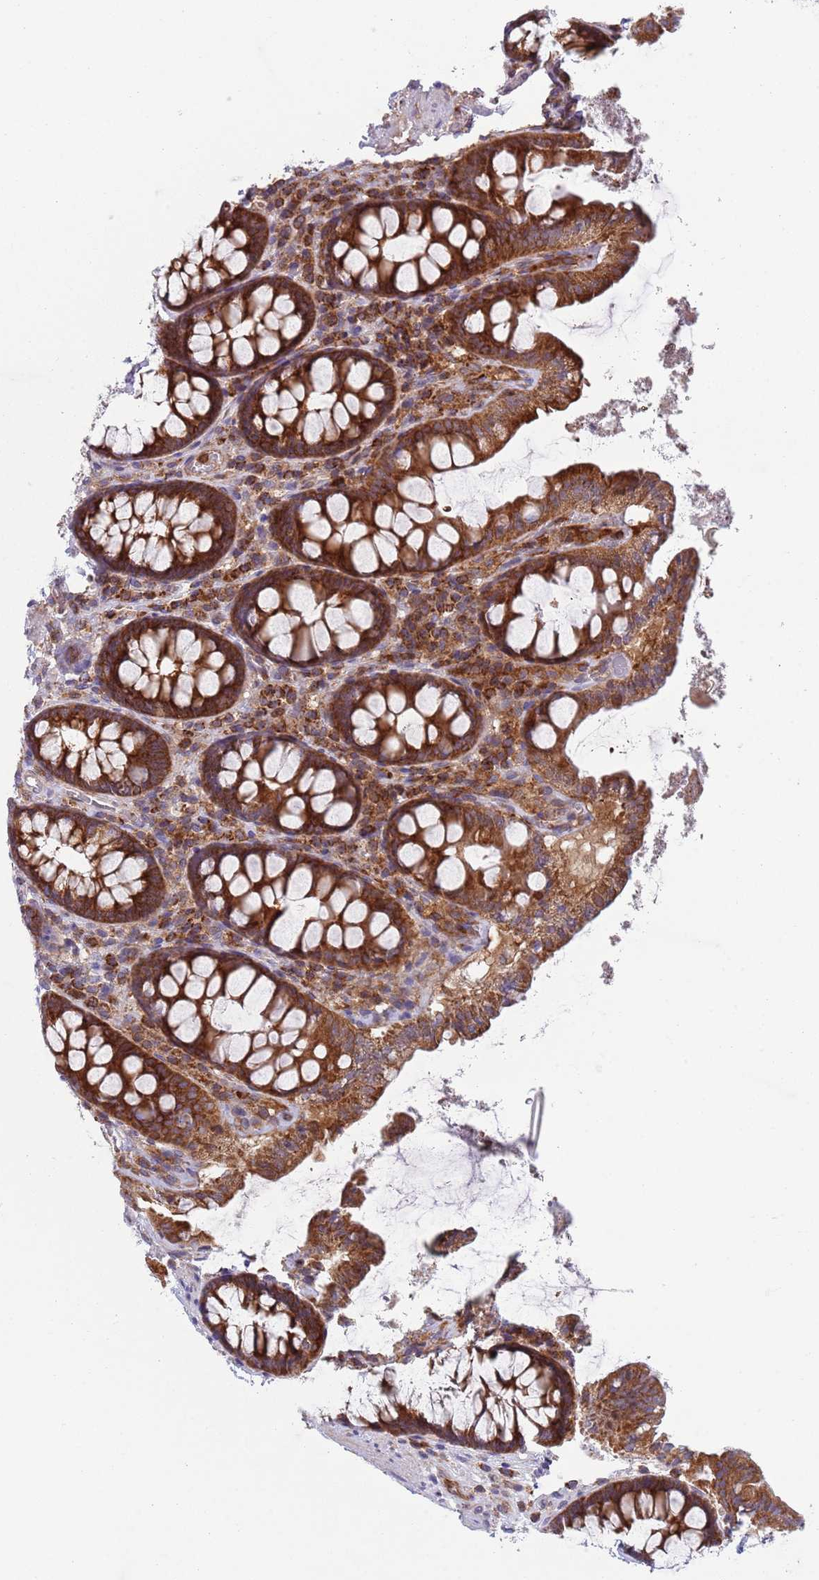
{"staining": {"intensity": "moderate", "quantity": ">75%", "location": "cytoplasmic/membranous"}, "tissue": "colon", "cell_type": "Endothelial cells", "image_type": "normal", "snomed": [{"axis": "morphology", "description": "Normal tissue, NOS"}, {"axis": "topography", "description": "Colon"}], "caption": "Normal colon displays moderate cytoplasmic/membranous staining in about >75% of endothelial cells, visualized by immunohistochemistry. The staining is performed using DAB brown chromogen to label protein expression. The nuclei are counter-stained blue using hematoxylin.", "gene": "ZMYM5", "patient": {"sex": "male", "age": 84}}